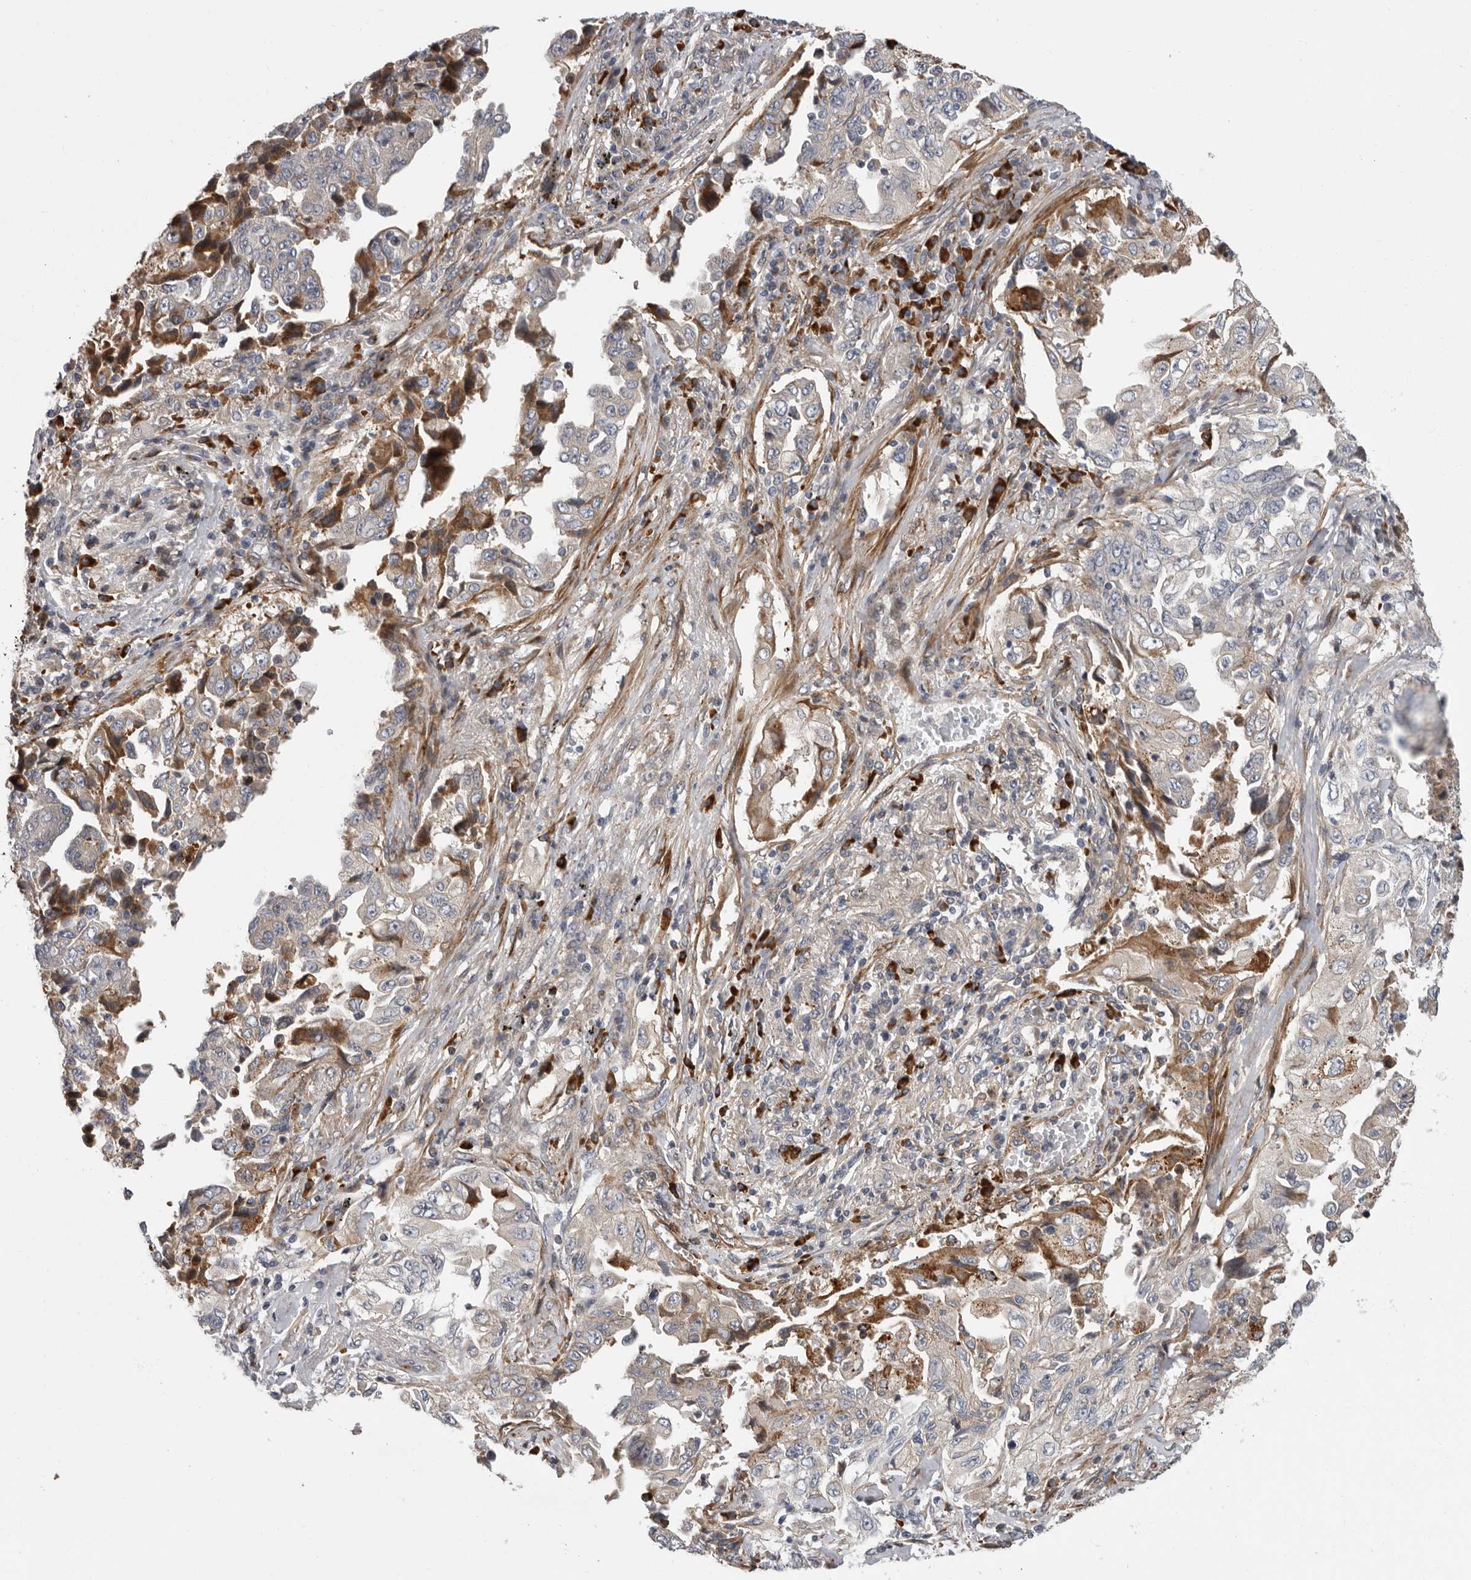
{"staining": {"intensity": "moderate", "quantity": "<25%", "location": "cytoplasmic/membranous"}, "tissue": "lung cancer", "cell_type": "Tumor cells", "image_type": "cancer", "snomed": [{"axis": "morphology", "description": "Adenocarcinoma, NOS"}, {"axis": "topography", "description": "Lung"}], "caption": "Tumor cells demonstrate low levels of moderate cytoplasmic/membranous expression in approximately <25% of cells in adenocarcinoma (lung).", "gene": "ATXN3L", "patient": {"sex": "female", "age": 51}}